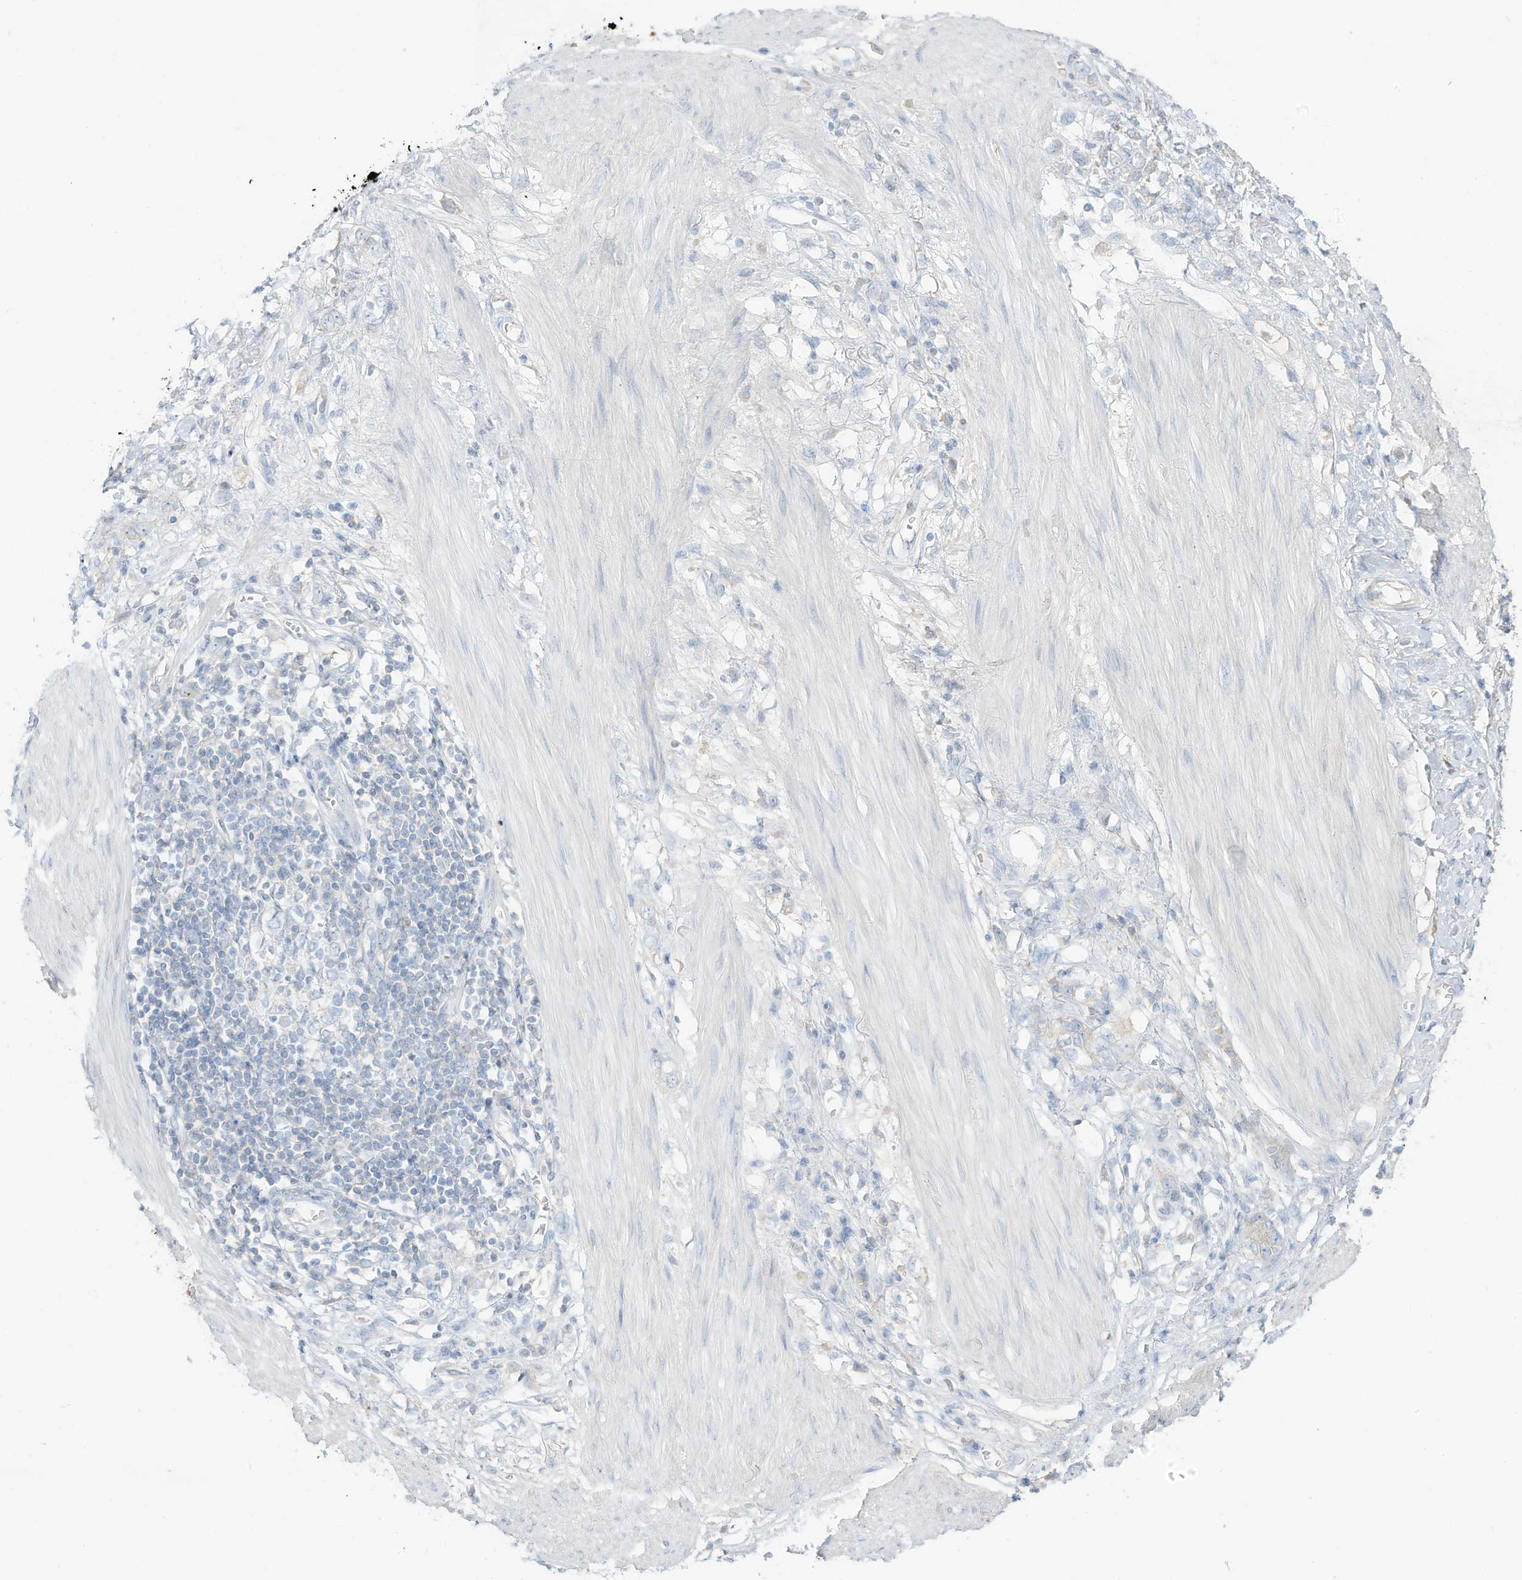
{"staining": {"intensity": "negative", "quantity": "none", "location": "none"}, "tissue": "stomach cancer", "cell_type": "Tumor cells", "image_type": "cancer", "snomed": [{"axis": "morphology", "description": "Adenocarcinoma, NOS"}, {"axis": "topography", "description": "Stomach"}], "caption": "IHC photomicrograph of human stomach adenocarcinoma stained for a protein (brown), which shows no positivity in tumor cells.", "gene": "HSD17B13", "patient": {"sex": "female", "age": 76}}